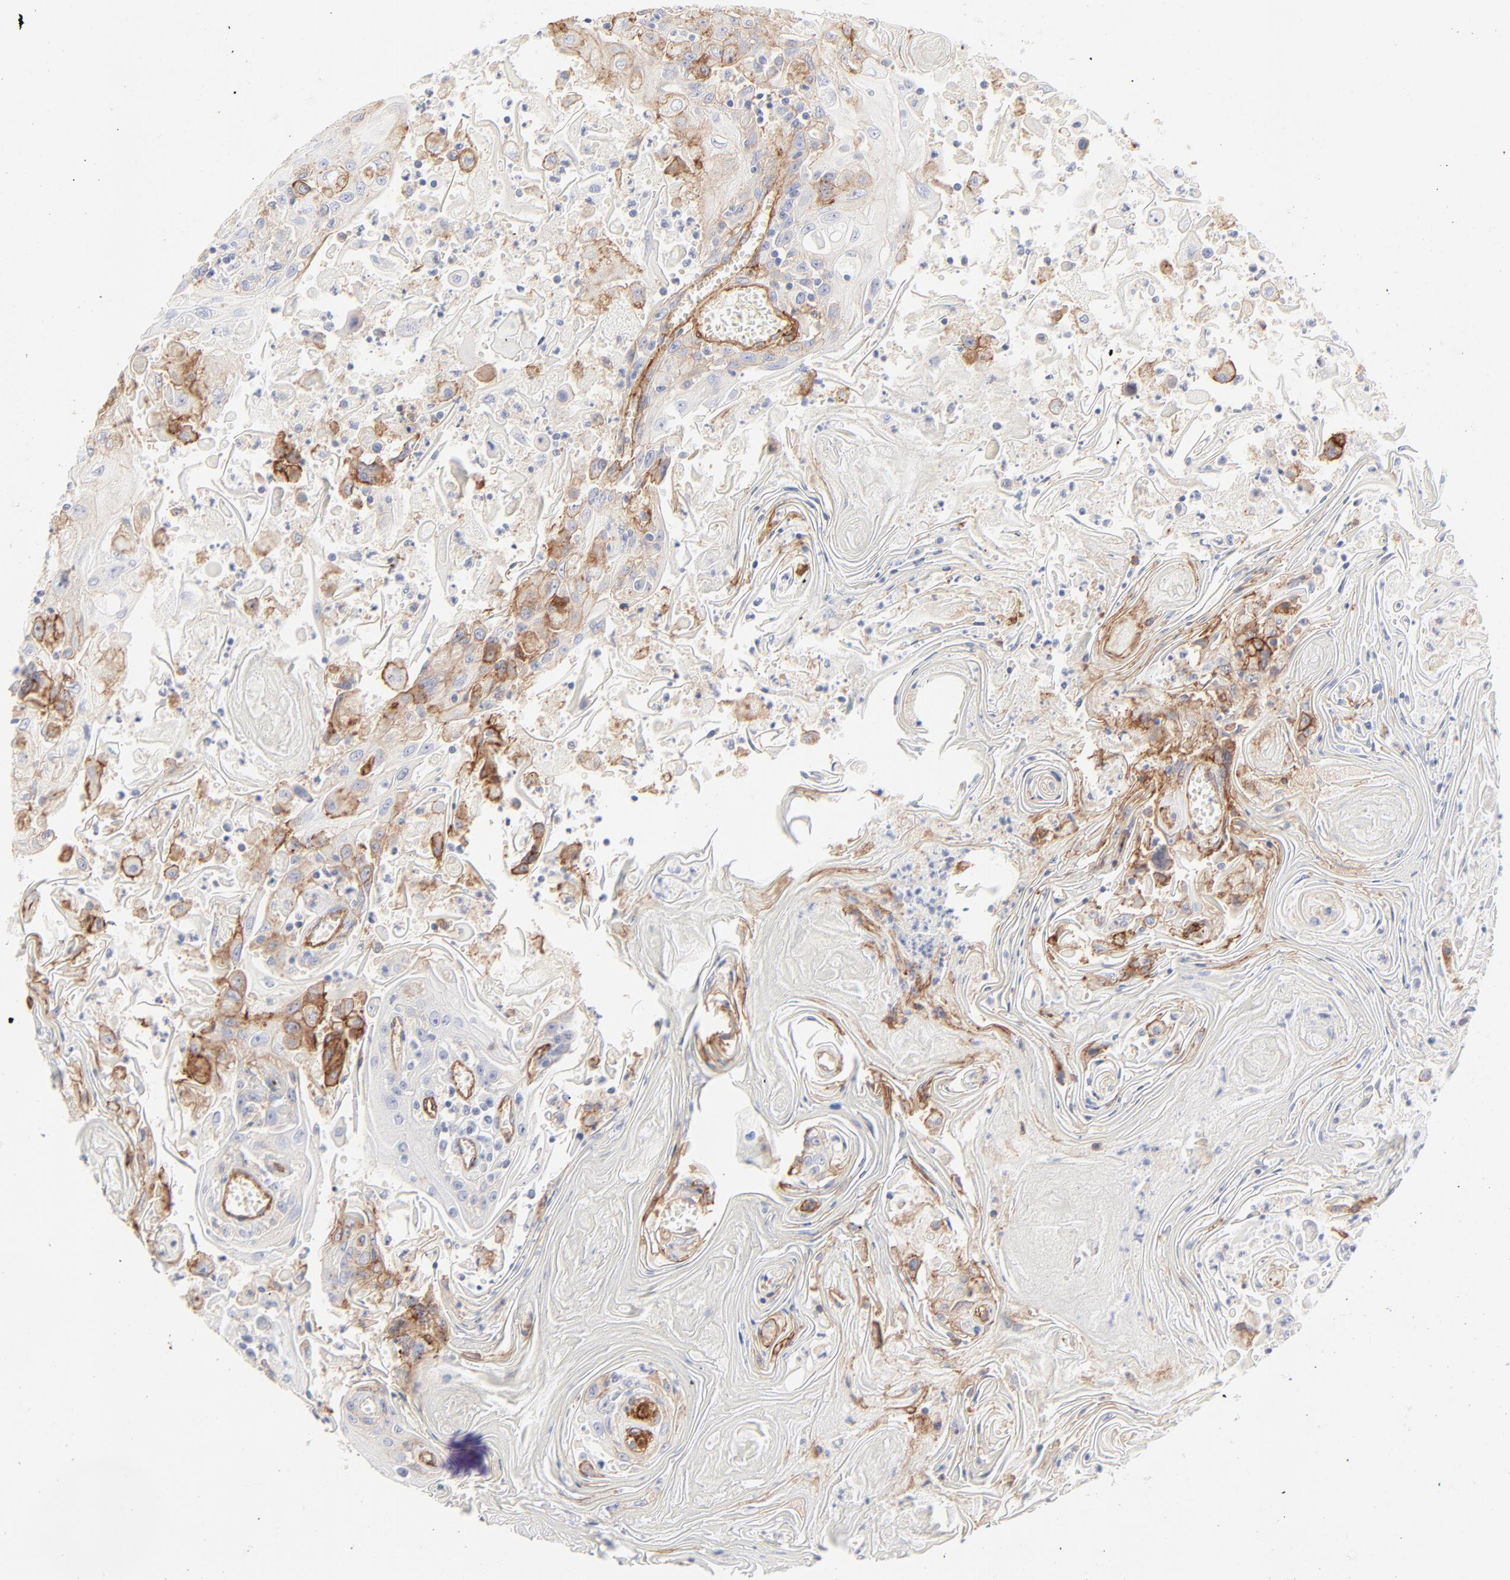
{"staining": {"intensity": "moderate", "quantity": "<25%", "location": "cytoplasmic/membranous"}, "tissue": "head and neck cancer", "cell_type": "Tumor cells", "image_type": "cancer", "snomed": [{"axis": "morphology", "description": "Squamous cell carcinoma, NOS"}, {"axis": "topography", "description": "Oral tissue"}, {"axis": "topography", "description": "Head-Neck"}], "caption": "Immunohistochemistry of human head and neck squamous cell carcinoma reveals low levels of moderate cytoplasmic/membranous expression in about <25% of tumor cells.", "gene": "ITGA5", "patient": {"sex": "female", "age": 76}}